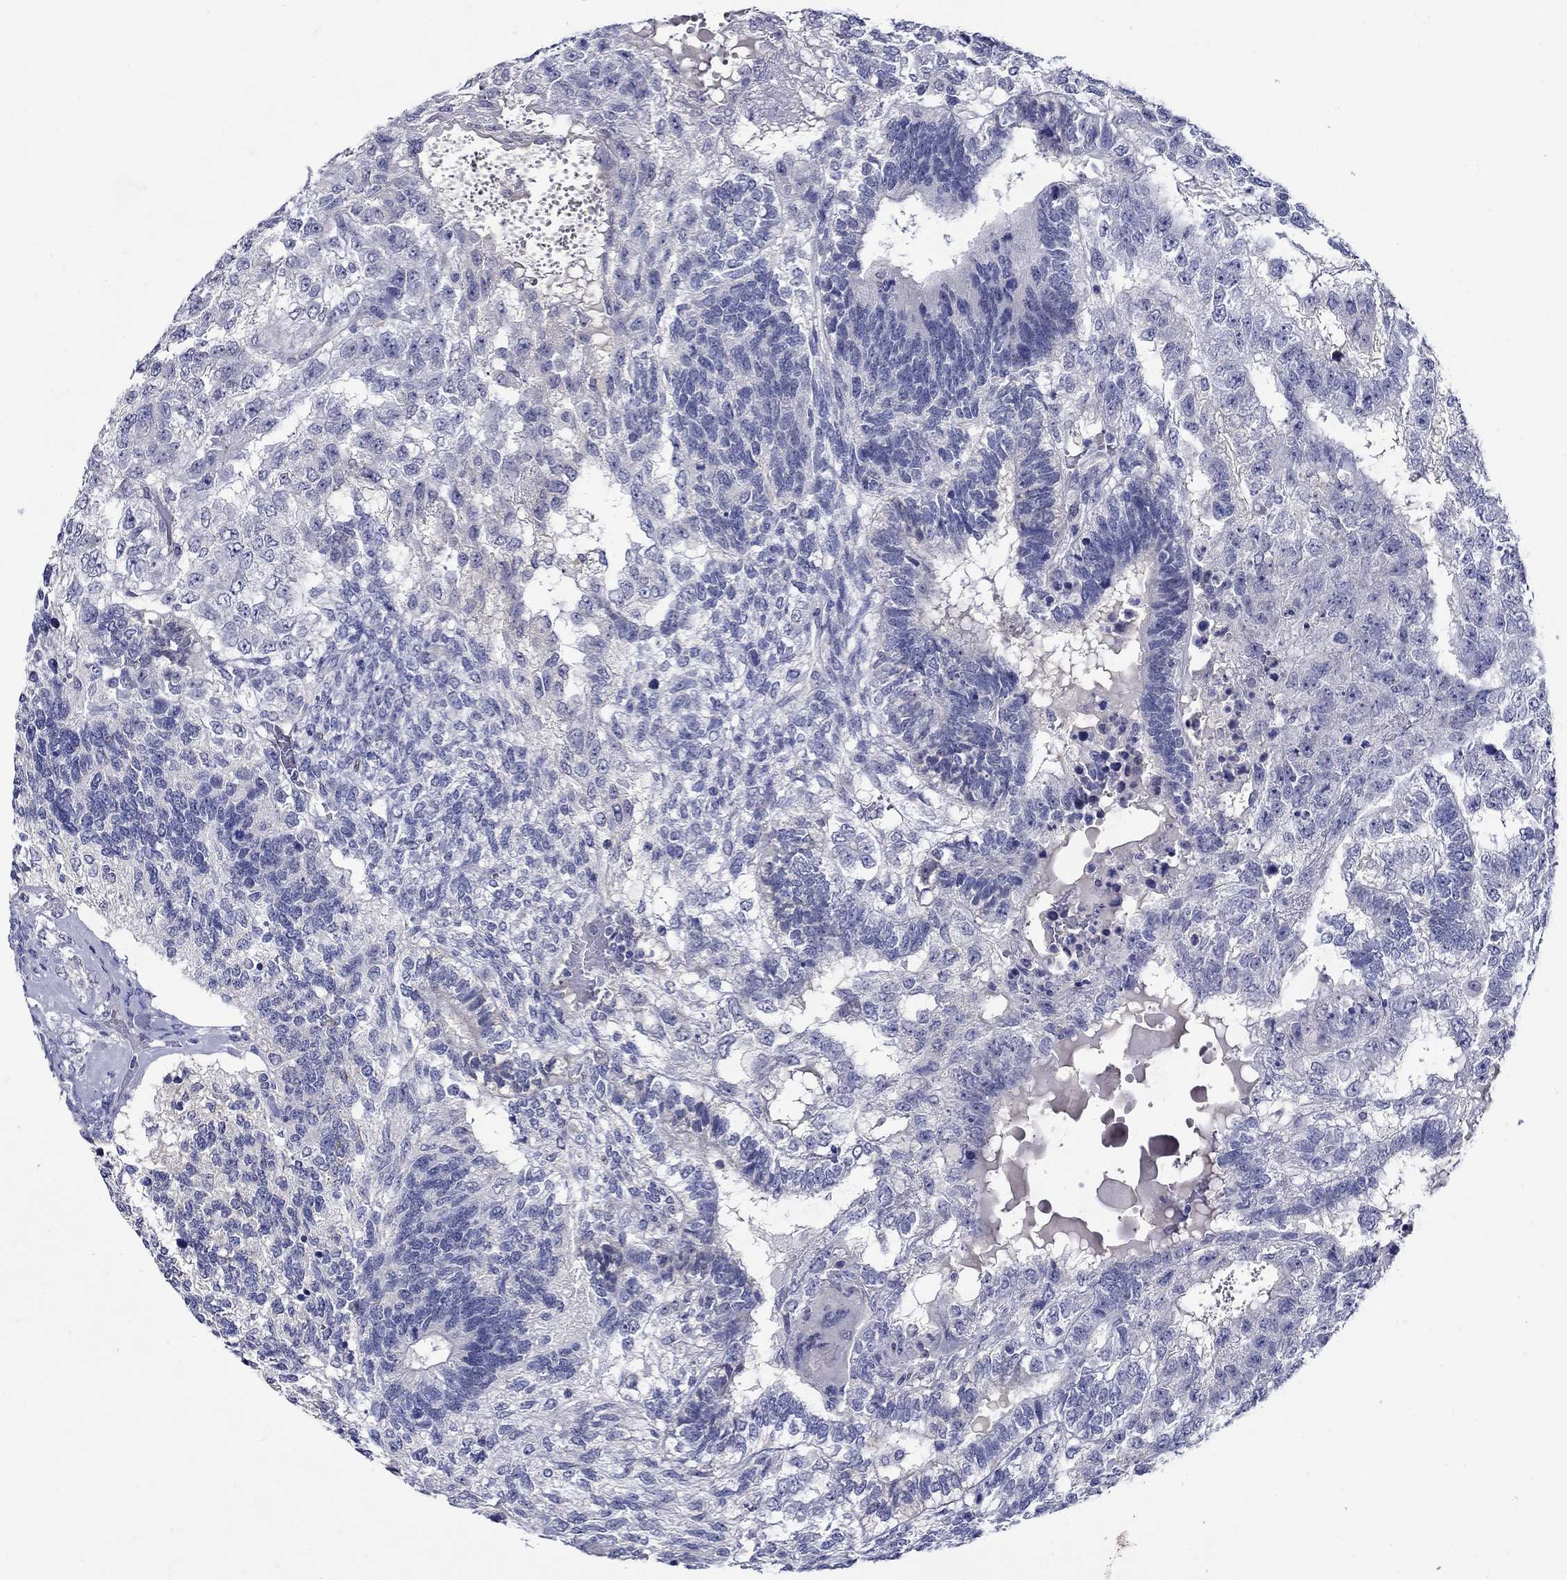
{"staining": {"intensity": "negative", "quantity": "none", "location": "none"}, "tissue": "testis cancer", "cell_type": "Tumor cells", "image_type": "cancer", "snomed": [{"axis": "morphology", "description": "Seminoma, NOS"}, {"axis": "morphology", "description": "Carcinoma, Embryonal, NOS"}, {"axis": "topography", "description": "Testis"}], "caption": "IHC of human seminoma (testis) reveals no positivity in tumor cells.", "gene": "SLC30A3", "patient": {"sex": "male", "age": 41}}